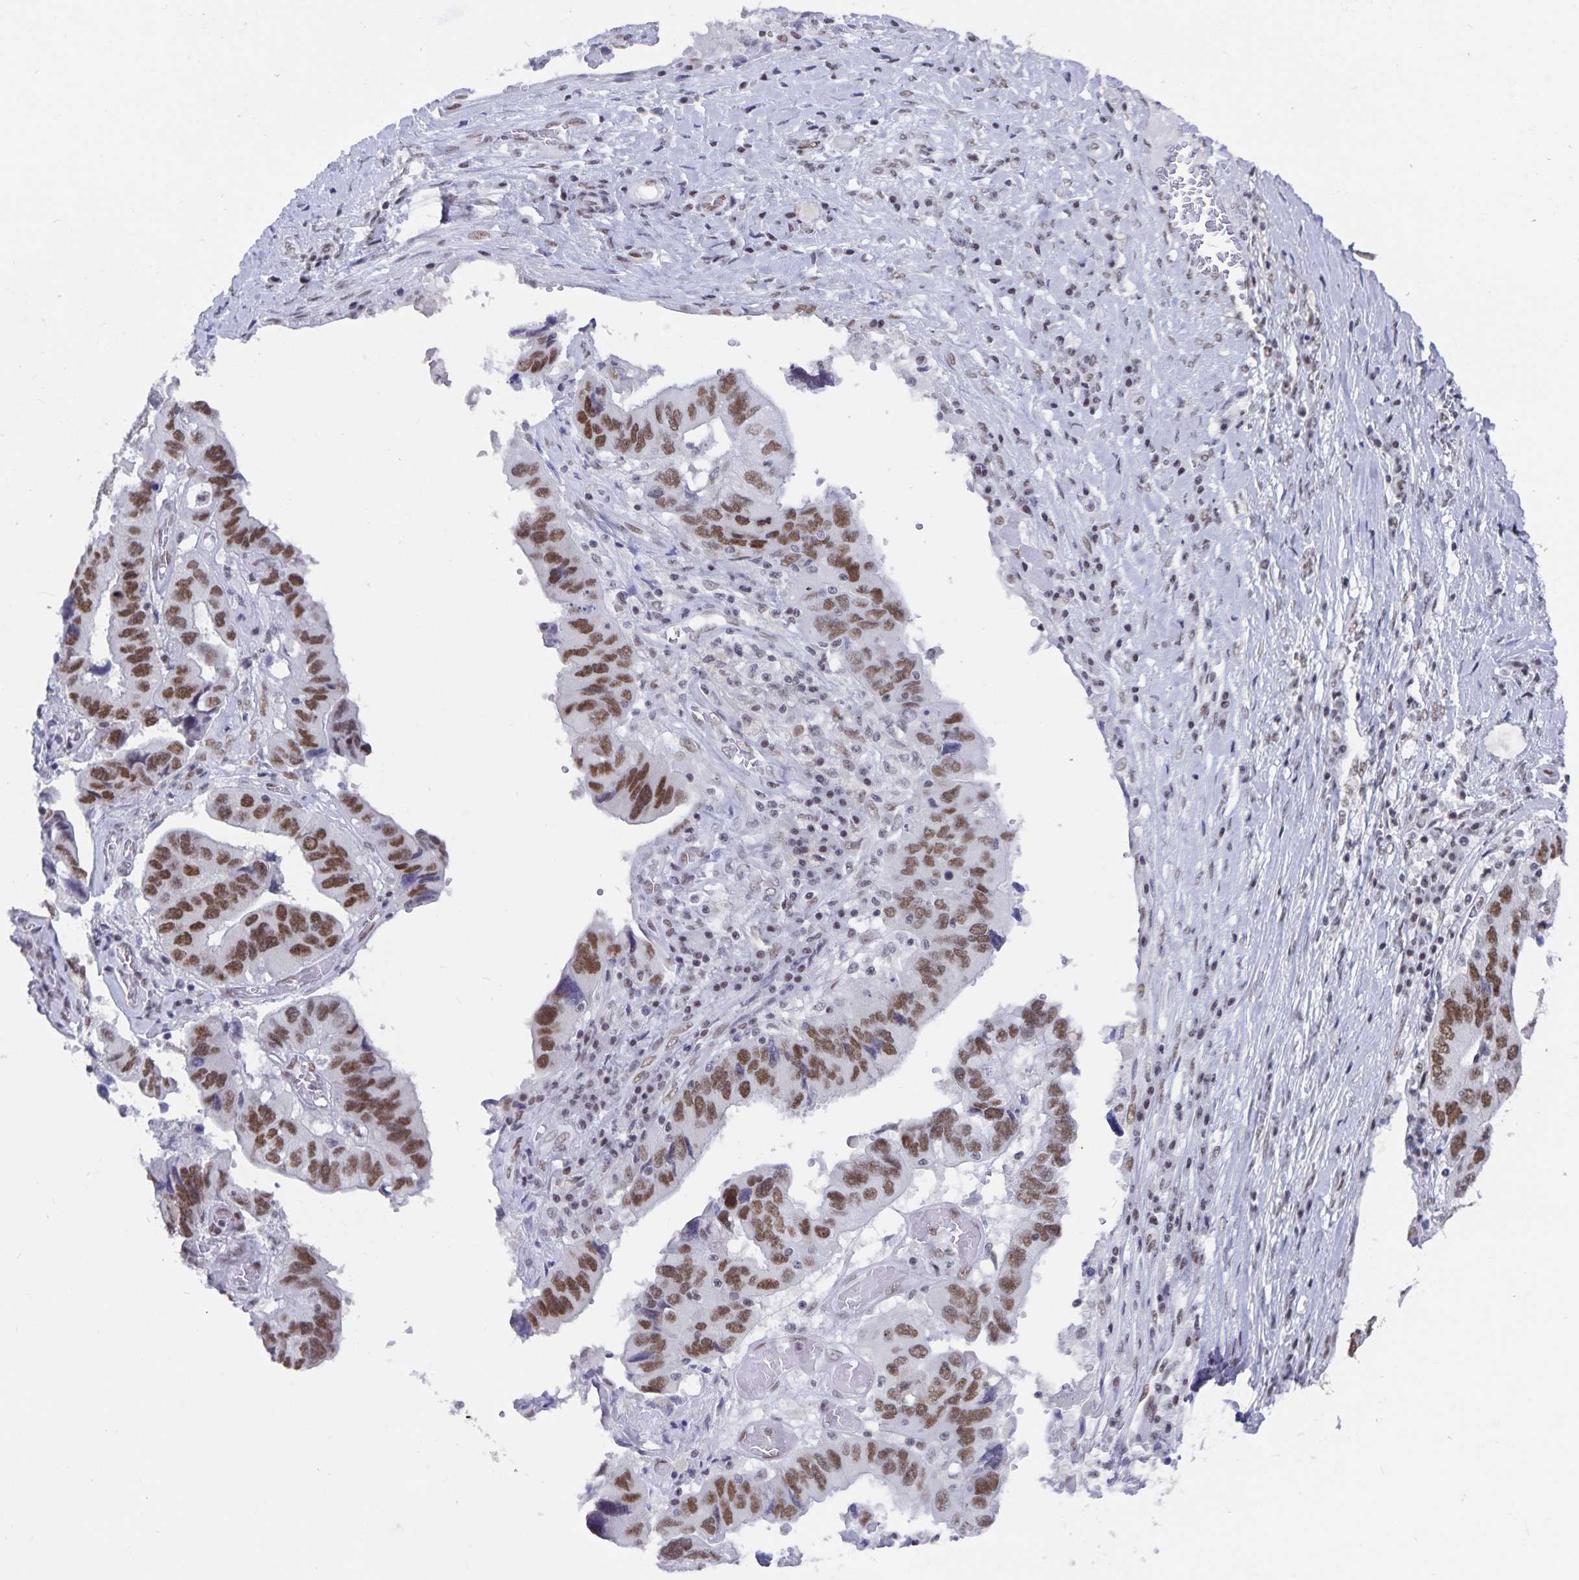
{"staining": {"intensity": "moderate", "quantity": ">75%", "location": "nuclear"}, "tissue": "ovarian cancer", "cell_type": "Tumor cells", "image_type": "cancer", "snomed": [{"axis": "morphology", "description": "Cystadenocarcinoma, serous, NOS"}, {"axis": "topography", "description": "Ovary"}], "caption": "Ovarian cancer tissue demonstrates moderate nuclear staining in approximately >75% of tumor cells, visualized by immunohistochemistry.", "gene": "PBX2", "patient": {"sex": "female", "age": 79}}